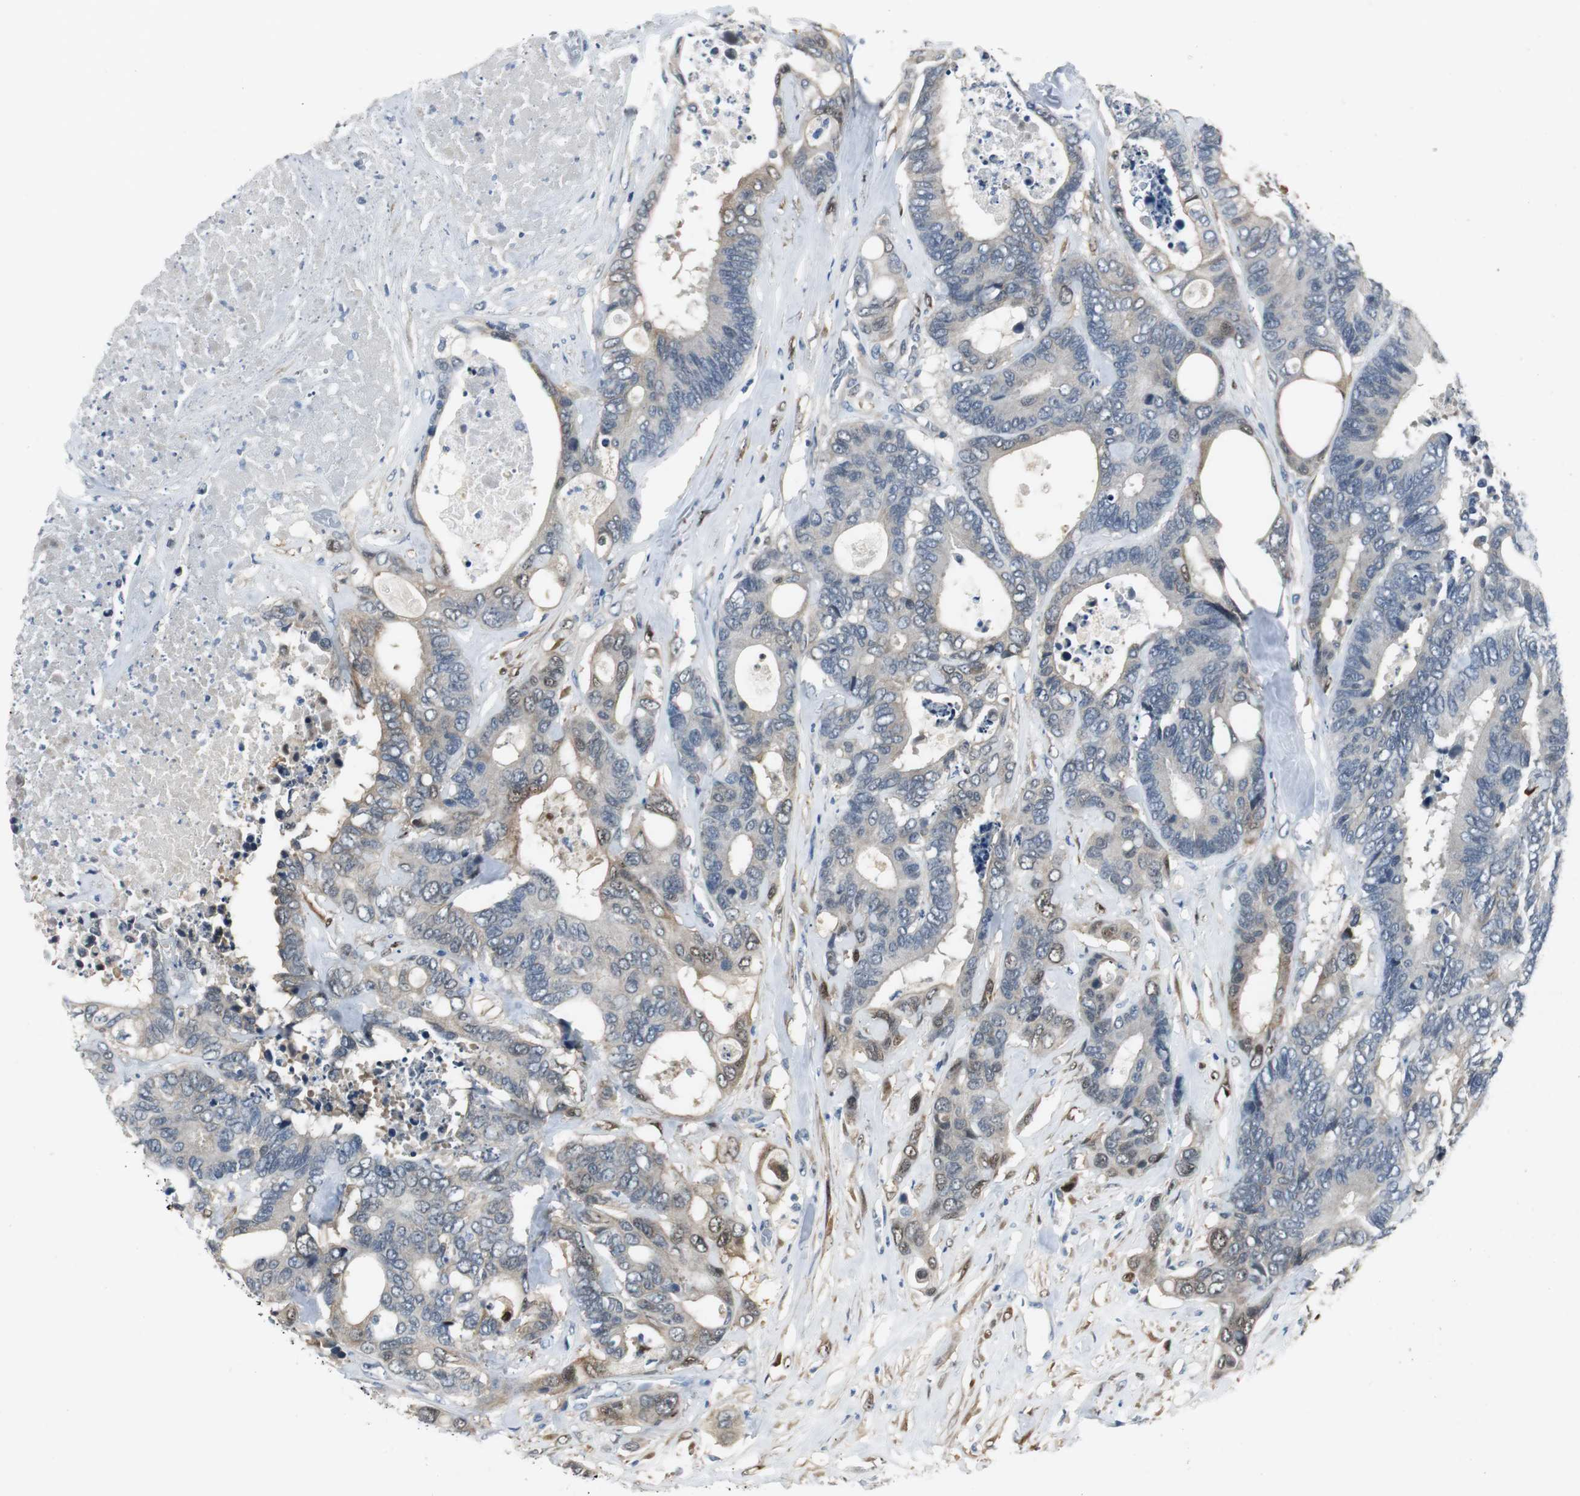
{"staining": {"intensity": "weak", "quantity": "25%-75%", "location": "cytoplasmic/membranous,nuclear"}, "tissue": "colorectal cancer", "cell_type": "Tumor cells", "image_type": "cancer", "snomed": [{"axis": "morphology", "description": "Adenocarcinoma, NOS"}, {"axis": "topography", "description": "Rectum"}], "caption": "Tumor cells reveal low levels of weak cytoplasmic/membranous and nuclear positivity in approximately 25%-75% of cells in colorectal cancer. The staining was performed using DAB to visualize the protein expression in brown, while the nuclei were stained in blue with hematoxylin (Magnification: 20x).", "gene": "FHL2", "patient": {"sex": "male", "age": 55}}